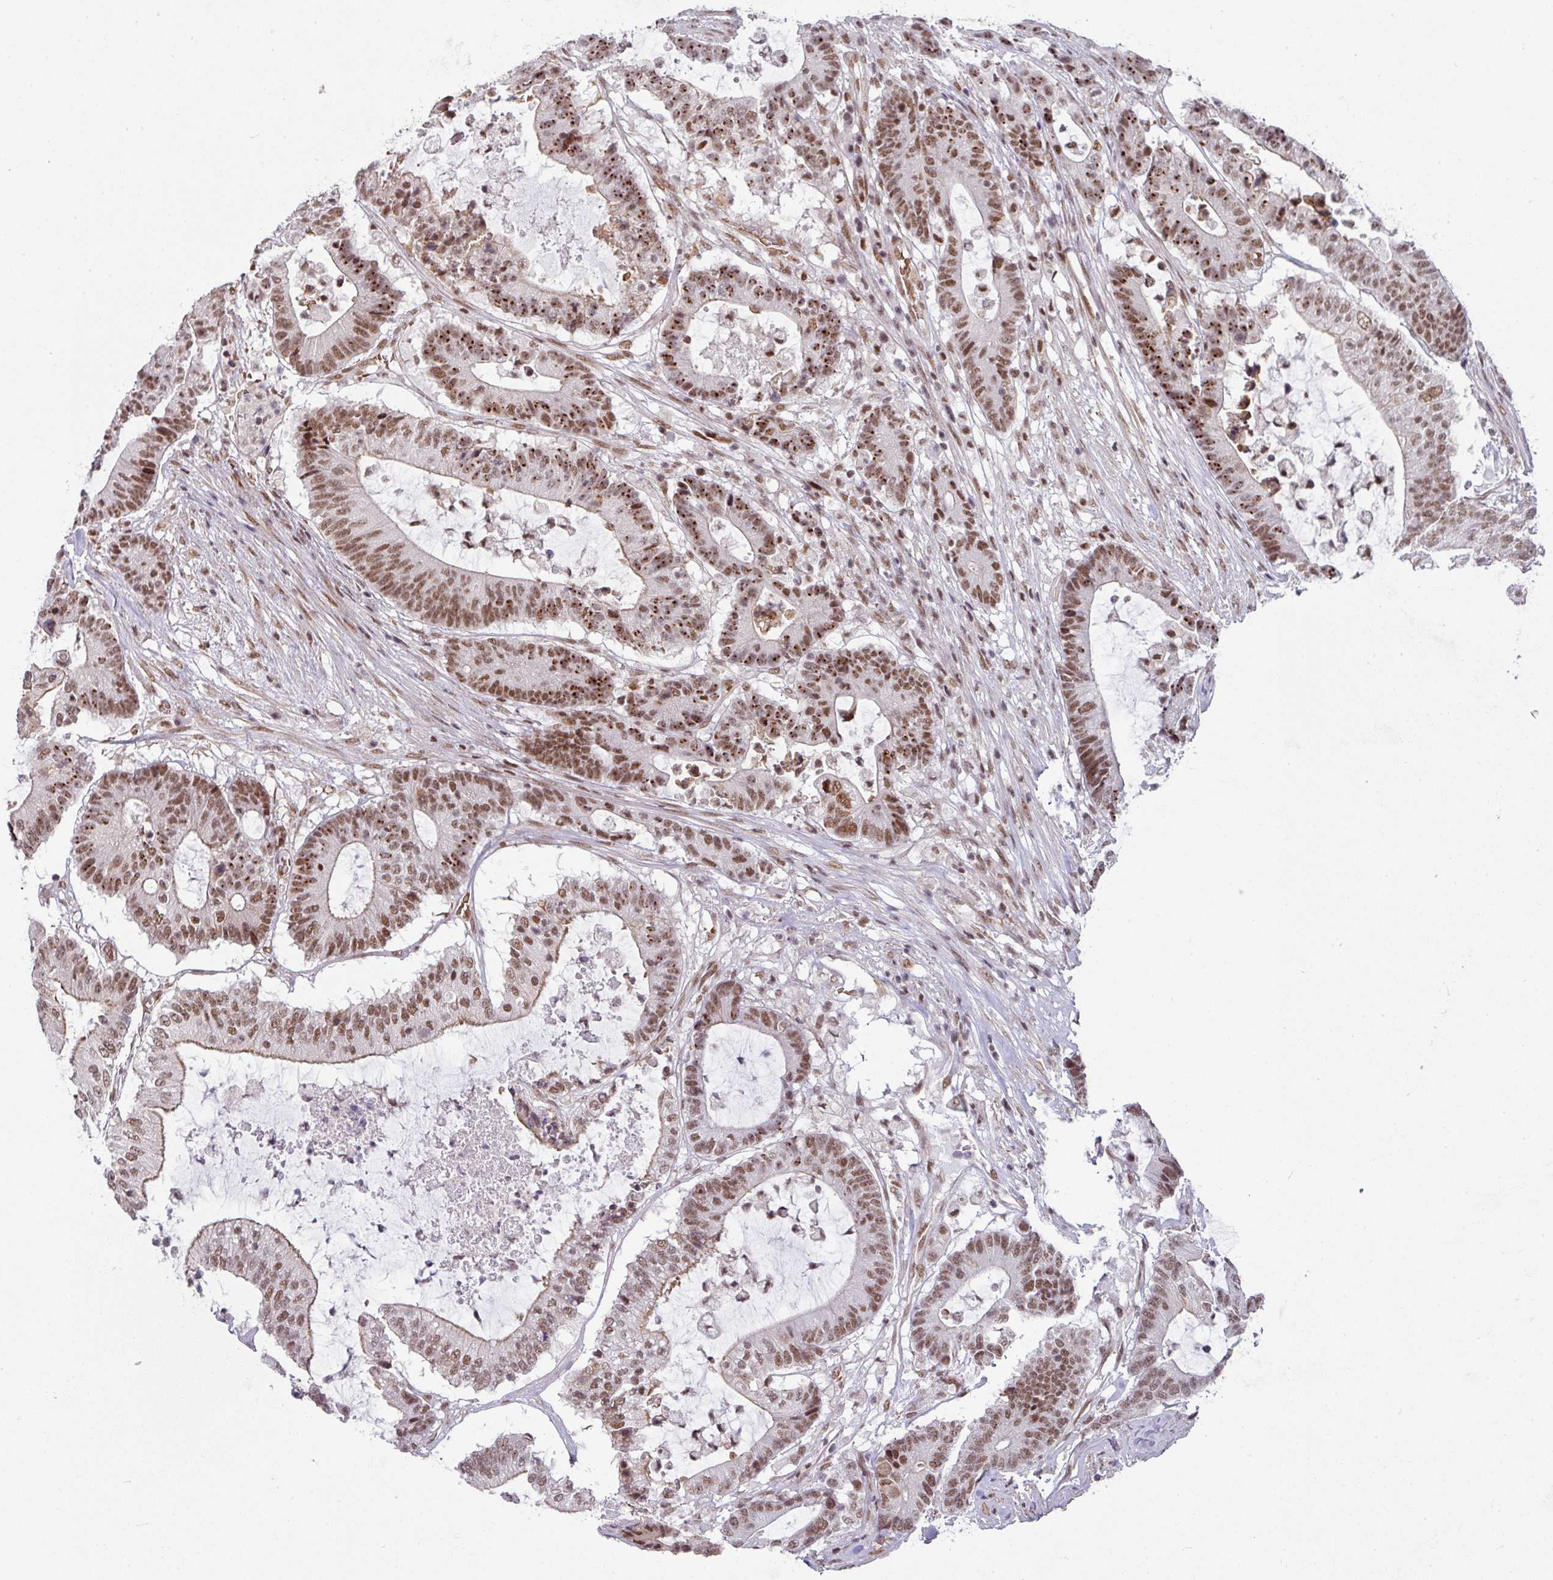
{"staining": {"intensity": "moderate", "quantity": ">75%", "location": "cytoplasmic/membranous,nuclear"}, "tissue": "colorectal cancer", "cell_type": "Tumor cells", "image_type": "cancer", "snomed": [{"axis": "morphology", "description": "Adenocarcinoma, NOS"}, {"axis": "topography", "description": "Colon"}], "caption": "This image exhibits colorectal cancer stained with immunohistochemistry (IHC) to label a protein in brown. The cytoplasmic/membranous and nuclear of tumor cells show moderate positivity for the protein. Nuclei are counter-stained blue.", "gene": "NCOA5", "patient": {"sex": "female", "age": 84}}